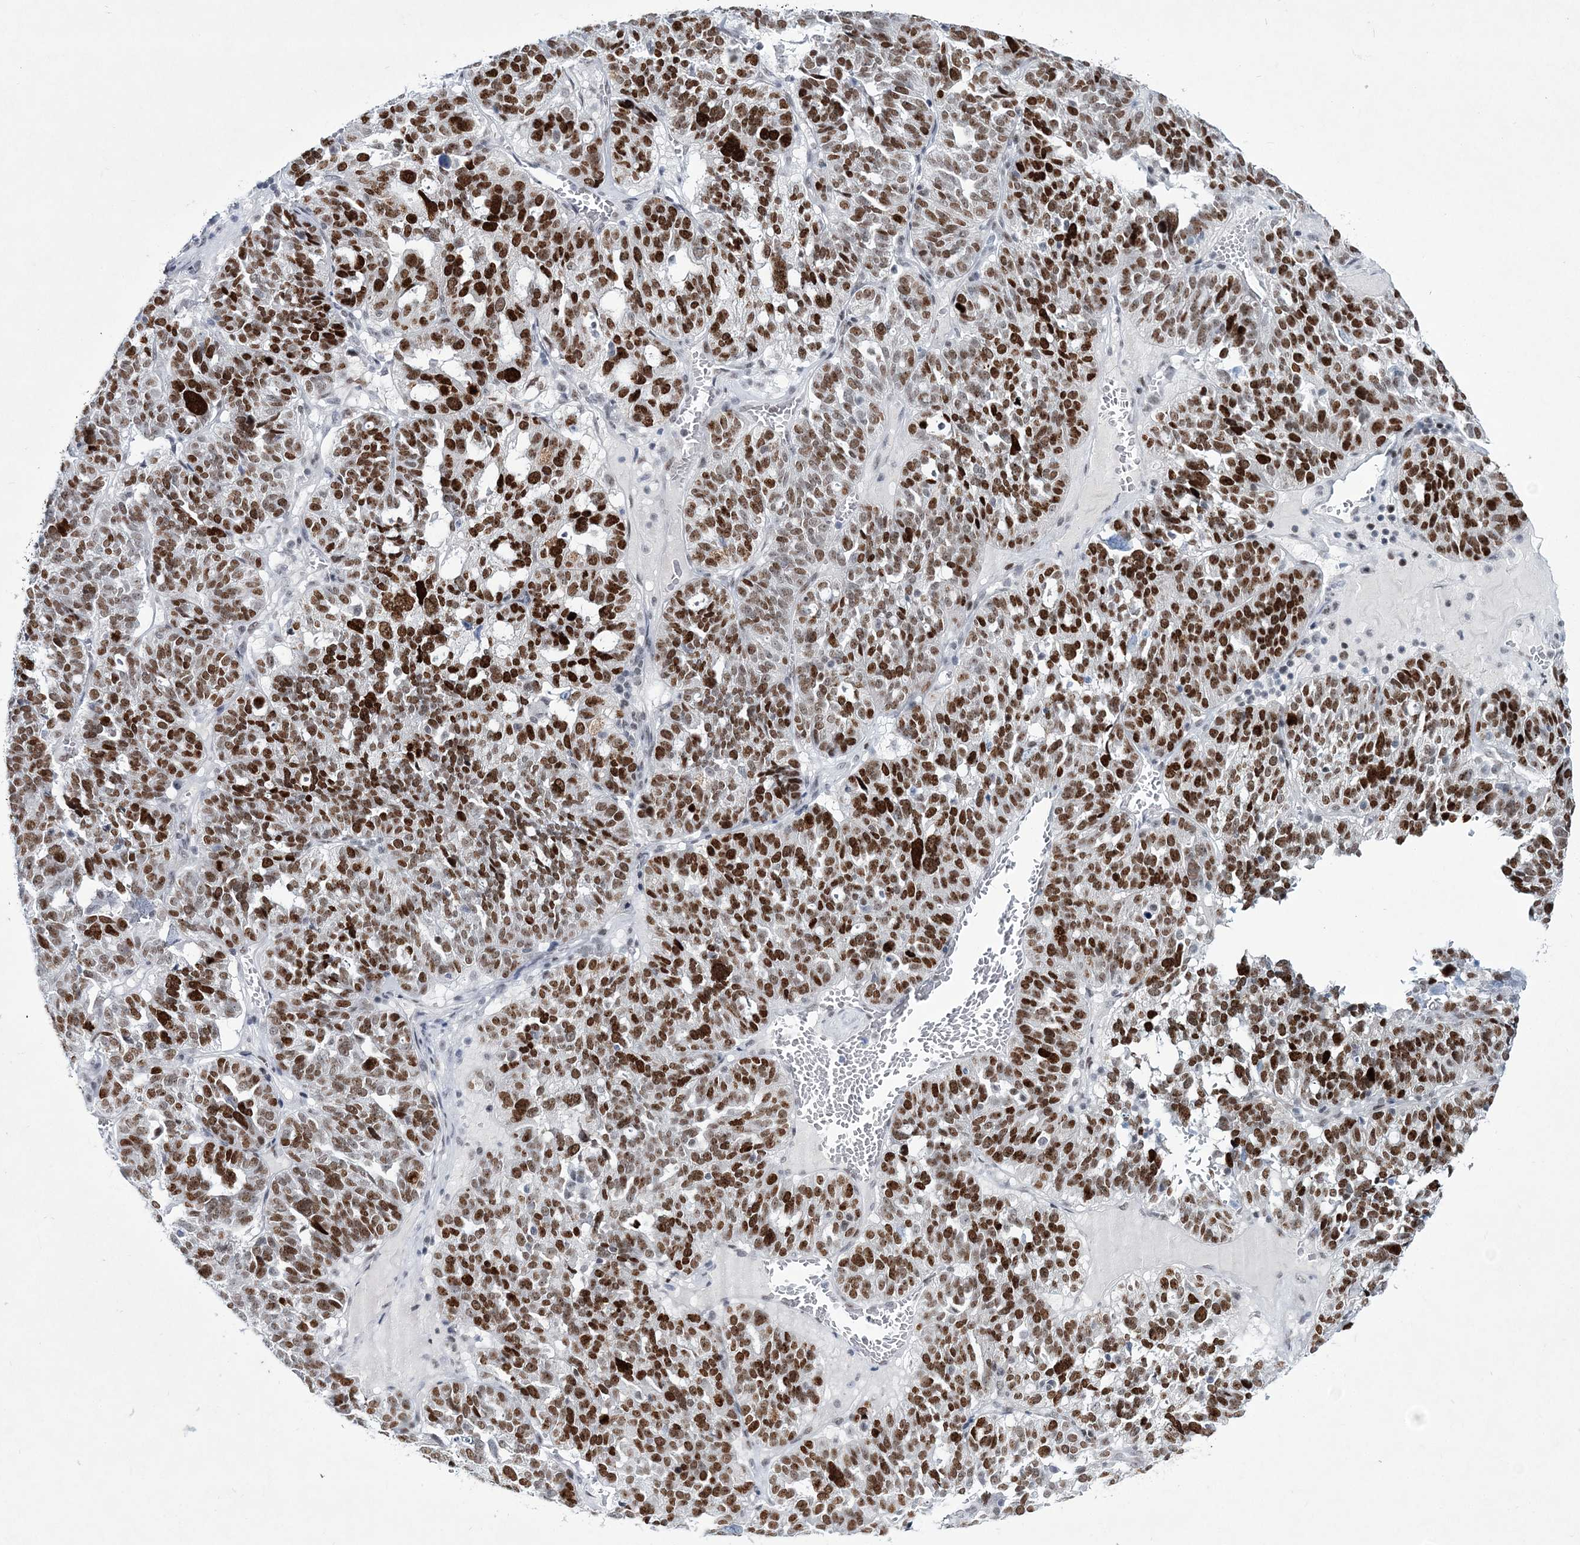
{"staining": {"intensity": "strong", "quantity": ">75%", "location": "nuclear"}, "tissue": "ovarian cancer", "cell_type": "Tumor cells", "image_type": "cancer", "snomed": [{"axis": "morphology", "description": "Cystadenocarcinoma, serous, NOS"}, {"axis": "topography", "description": "Ovary"}], "caption": "An image showing strong nuclear positivity in about >75% of tumor cells in ovarian cancer (serous cystadenocarcinoma), as visualized by brown immunohistochemical staining.", "gene": "LRRFIP2", "patient": {"sex": "female", "age": 59}}